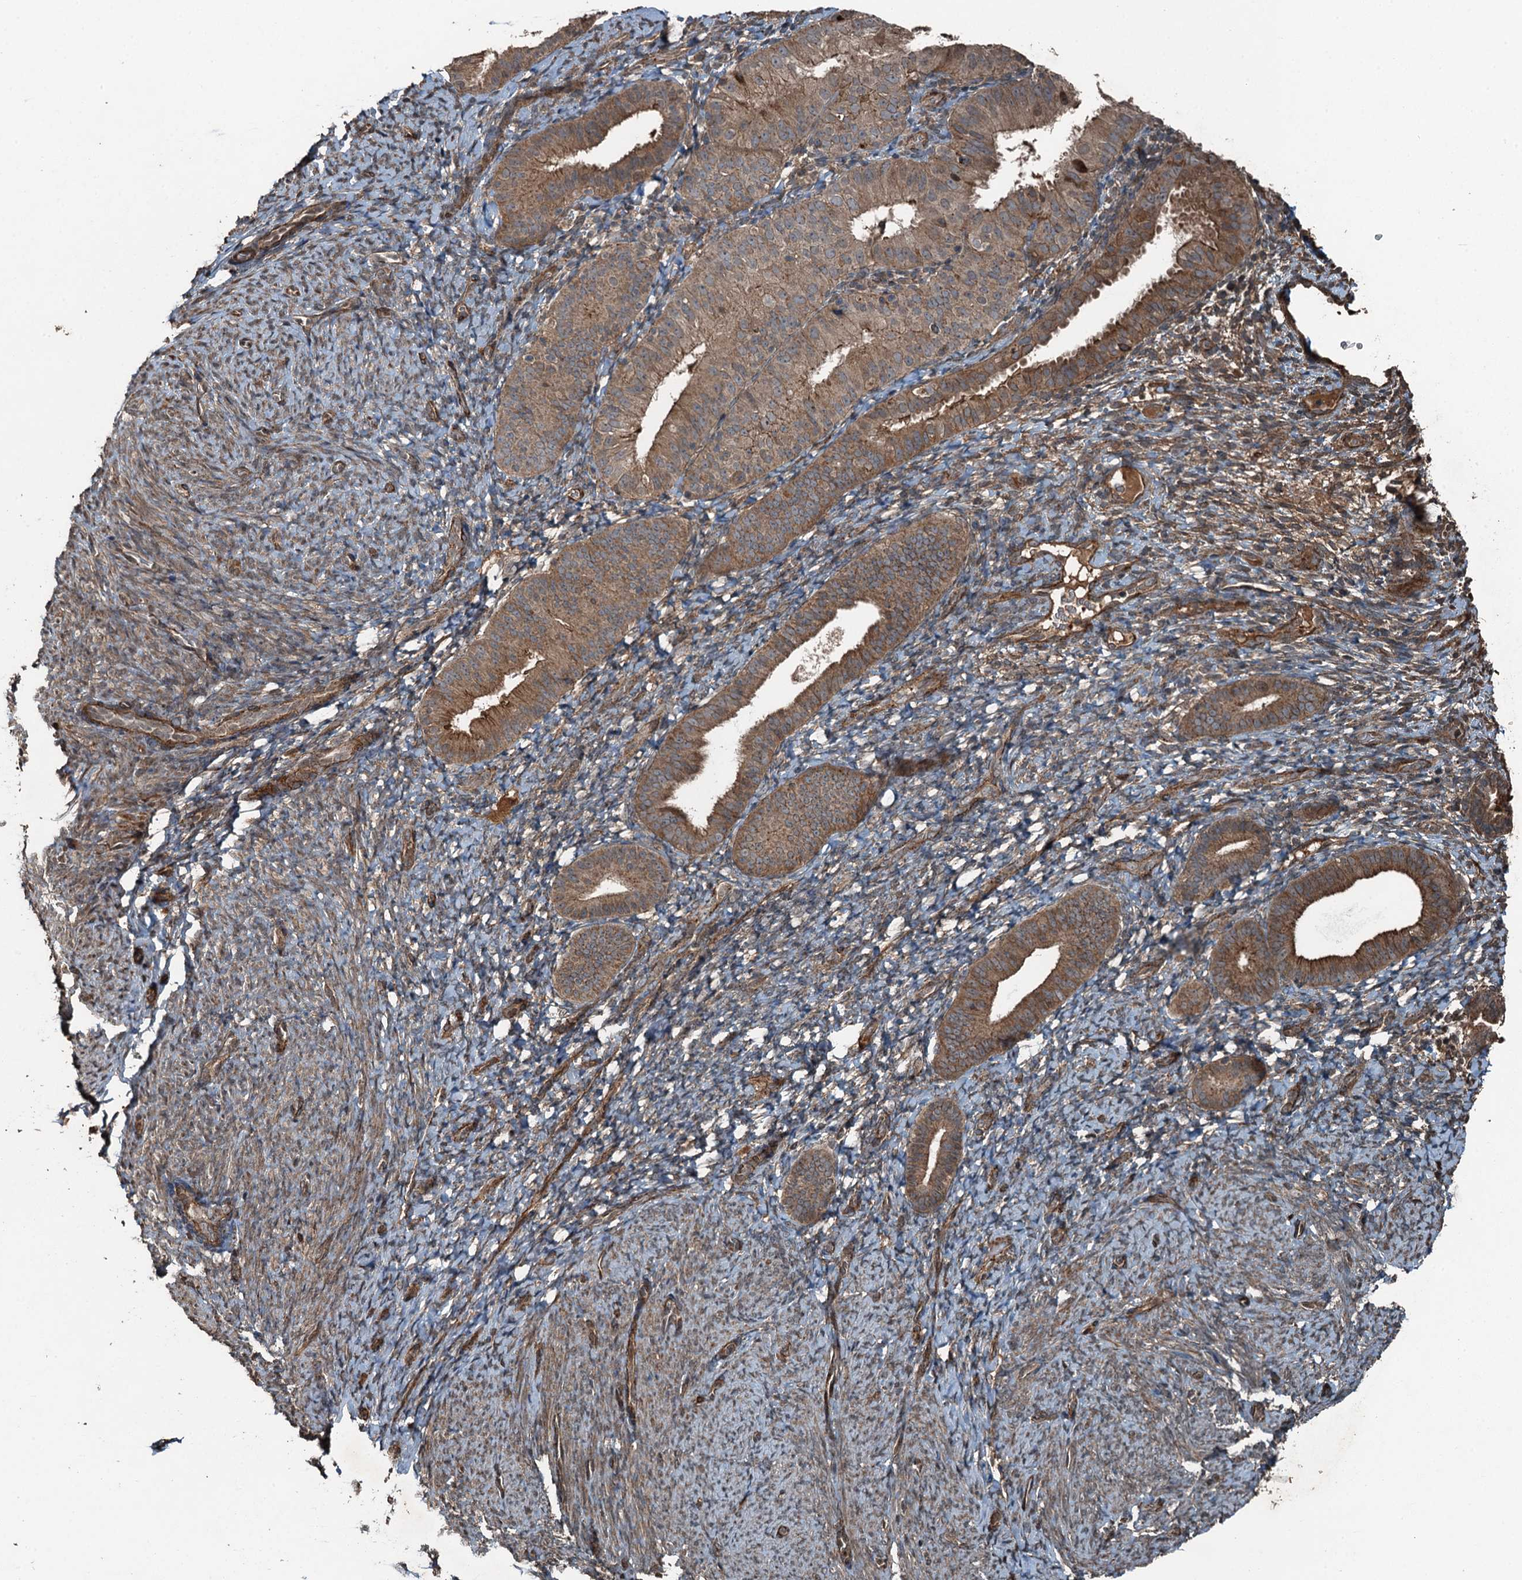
{"staining": {"intensity": "weak", "quantity": "<25%", "location": "cytoplasmic/membranous"}, "tissue": "endometrium", "cell_type": "Cells in endometrial stroma", "image_type": "normal", "snomed": [{"axis": "morphology", "description": "Normal tissue, NOS"}, {"axis": "topography", "description": "Endometrium"}], "caption": "There is no significant expression in cells in endometrial stroma of endometrium. Brightfield microscopy of immunohistochemistry stained with DAB (3,3'-diaminobenzidine) (brown) and hematoxylin (blue), captured at high magnification.", "gene": "TCTN1", "patient": {"sex": "female", "age": 65}}